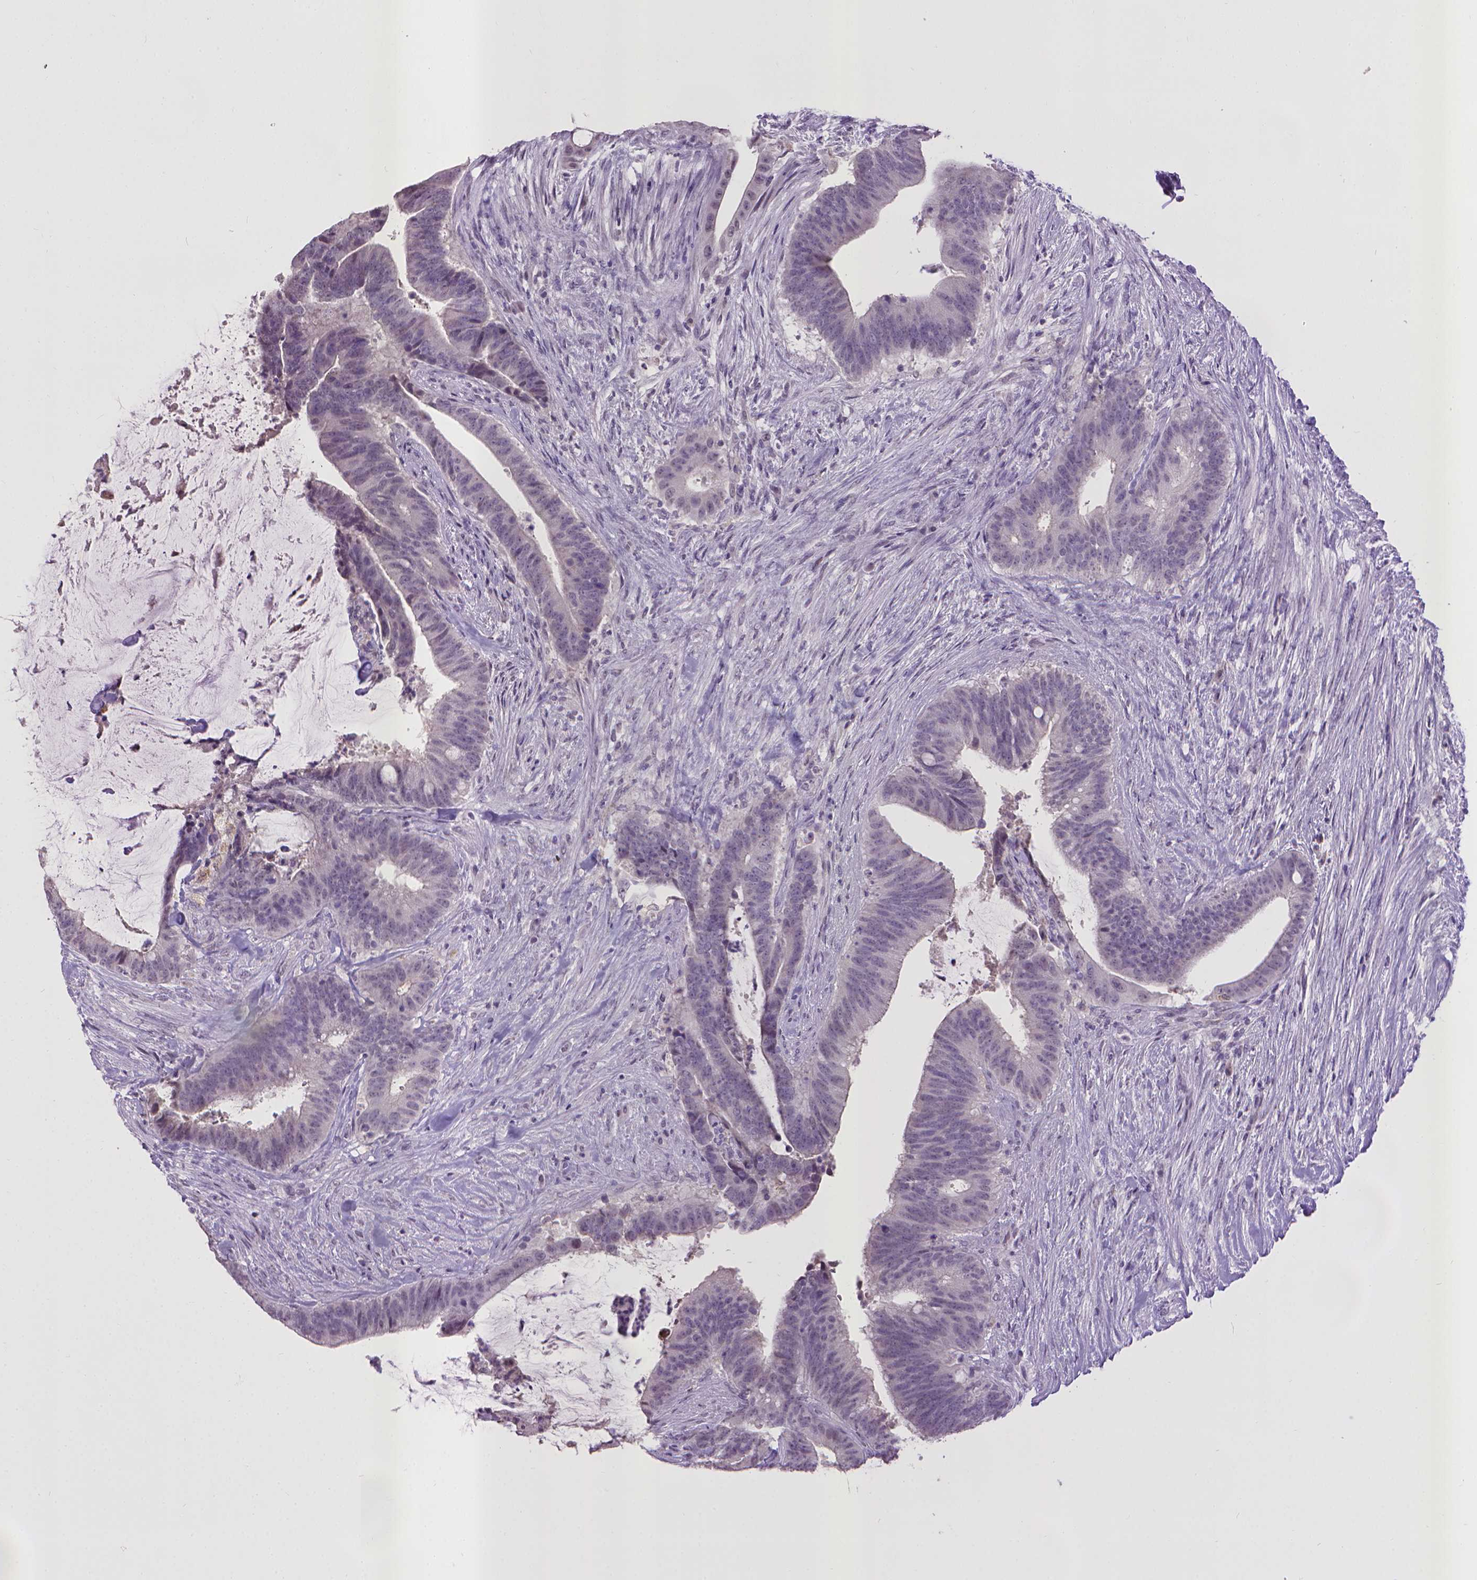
{"staining": {"intensity": "negative", "quantity": "none", "location": "none"}, "tissue": "colorectal cancer", "cell_type": "Tumor cells", "image_type": "cancer", "snomed": [{"axis": "morphology", "description": "Adenocarcinoma, NOS"}, {"axis": "topography", "description": "Colon"}], "caption": "Tumor cells are negative for brown protein staining in colorectal cancer.", "gene": "KMO", "patient": {"sex": "female", "age": 43}}